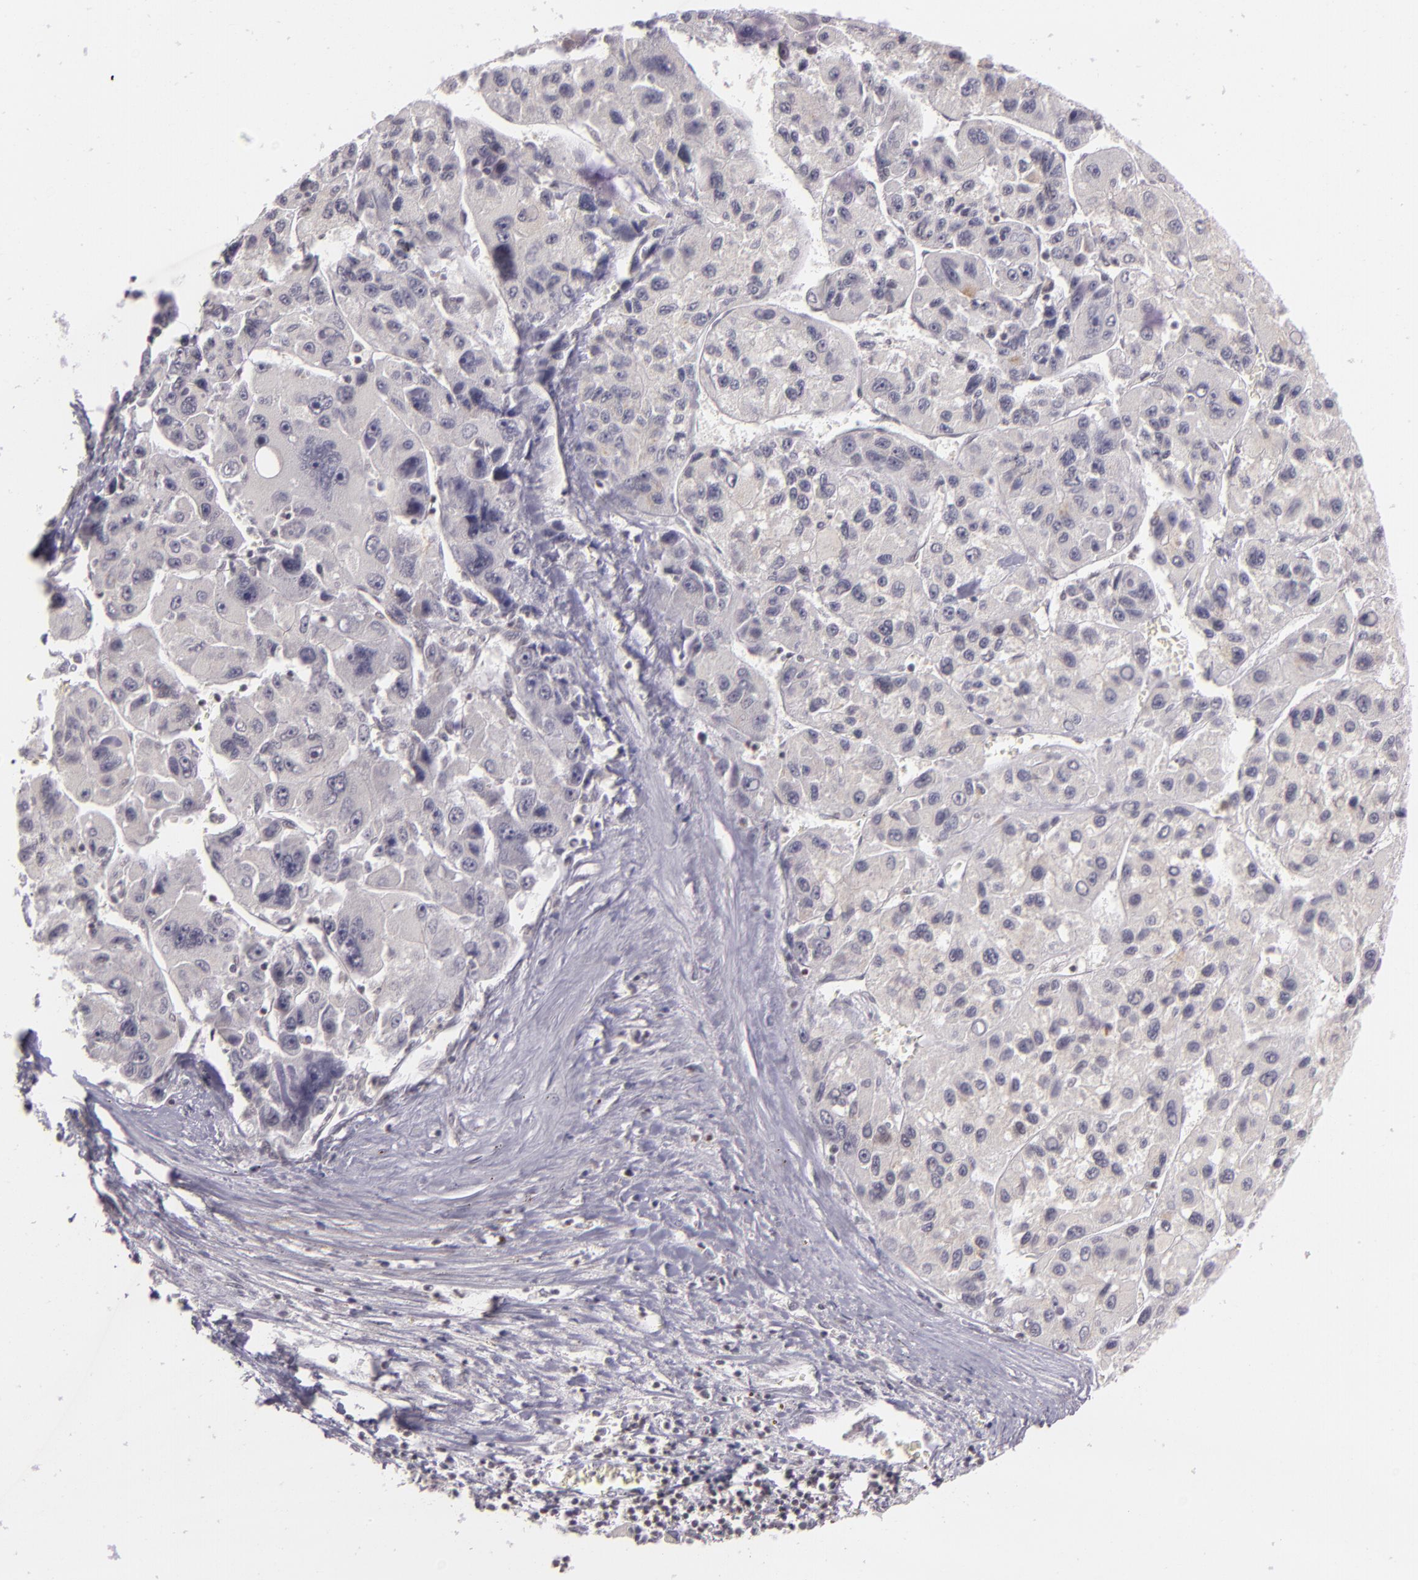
{"staining": {"intensity": "negative", "quantity": "none", "location": "none"}, "tissue": "liver cancer", "cell_type": "Tumor cells", "image_type": "cancer", "snomed": [{"axis": "morphology", "description": "Carcinoma, Hepatocellular, NOS"}, {"axis": "topography", "description": "Liver"}], "caption": "DAB immunohistochemical staining of liver cancer shows no significant positivity in tumor cells. (Stains: DAB immunohistochemistry with hematoxylin counter stain, Microscopy: brightfield microscopy at high magnification).", "gene": "ZFX", "patient": {"sex": "male", "age": 64}}